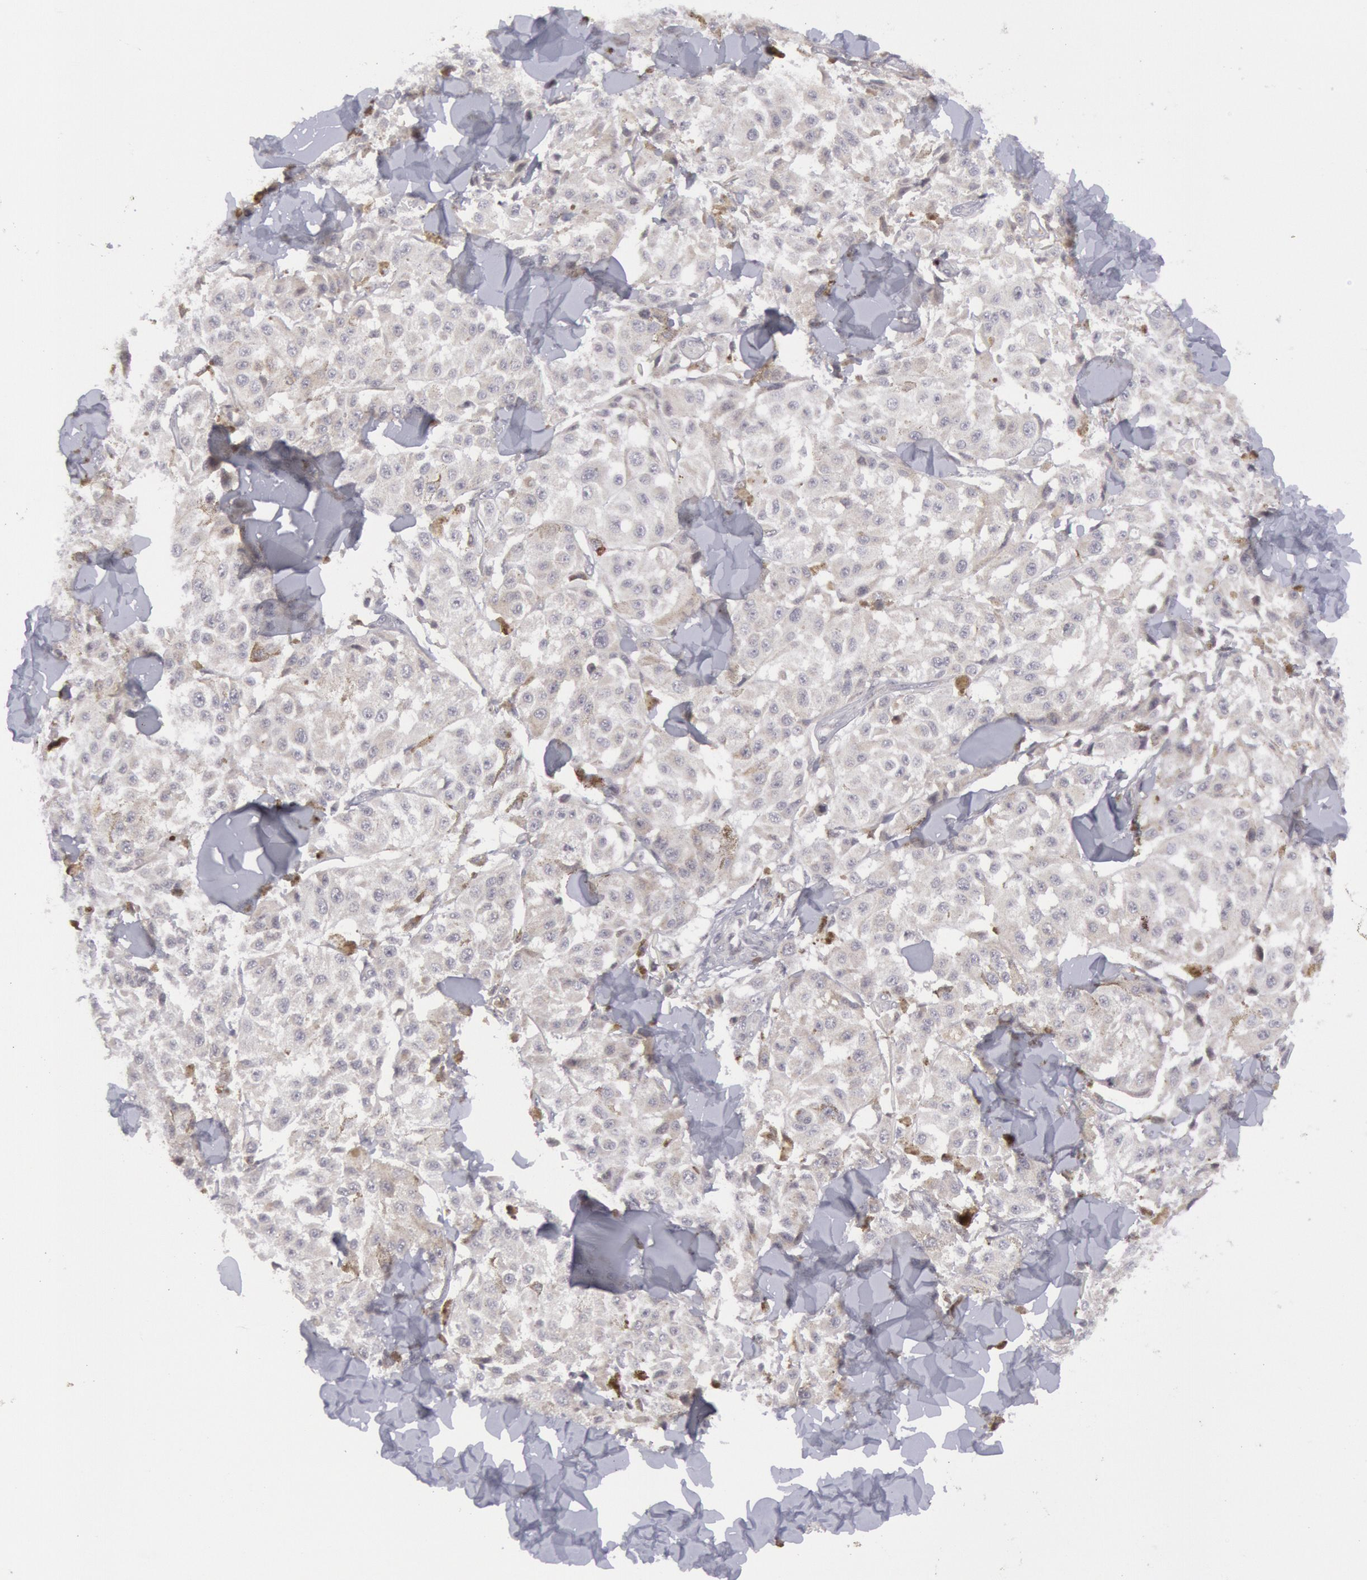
{"staining": {"intensity": "moderate", "quantity": "<25%", "location": "cytoplasmic/membranous,nuclear"}, "tissue": "melanoma", "cell_type": "Tumor cells", "image_type": "cancer", "snomed": [{"axis": "morphology", "description": "Malignant melanoma, NOS"}, {"axis": "topography", "description": "Skin"}], "caption": "Melanoma stained with immunohistochemistry (IHC) reveals moderate cytoplasmic/membranous and nuclear staining in approximately <25% of tumor cells.", "gene": "PTGS2", "patient": {"sex": "female", "age": 64}}